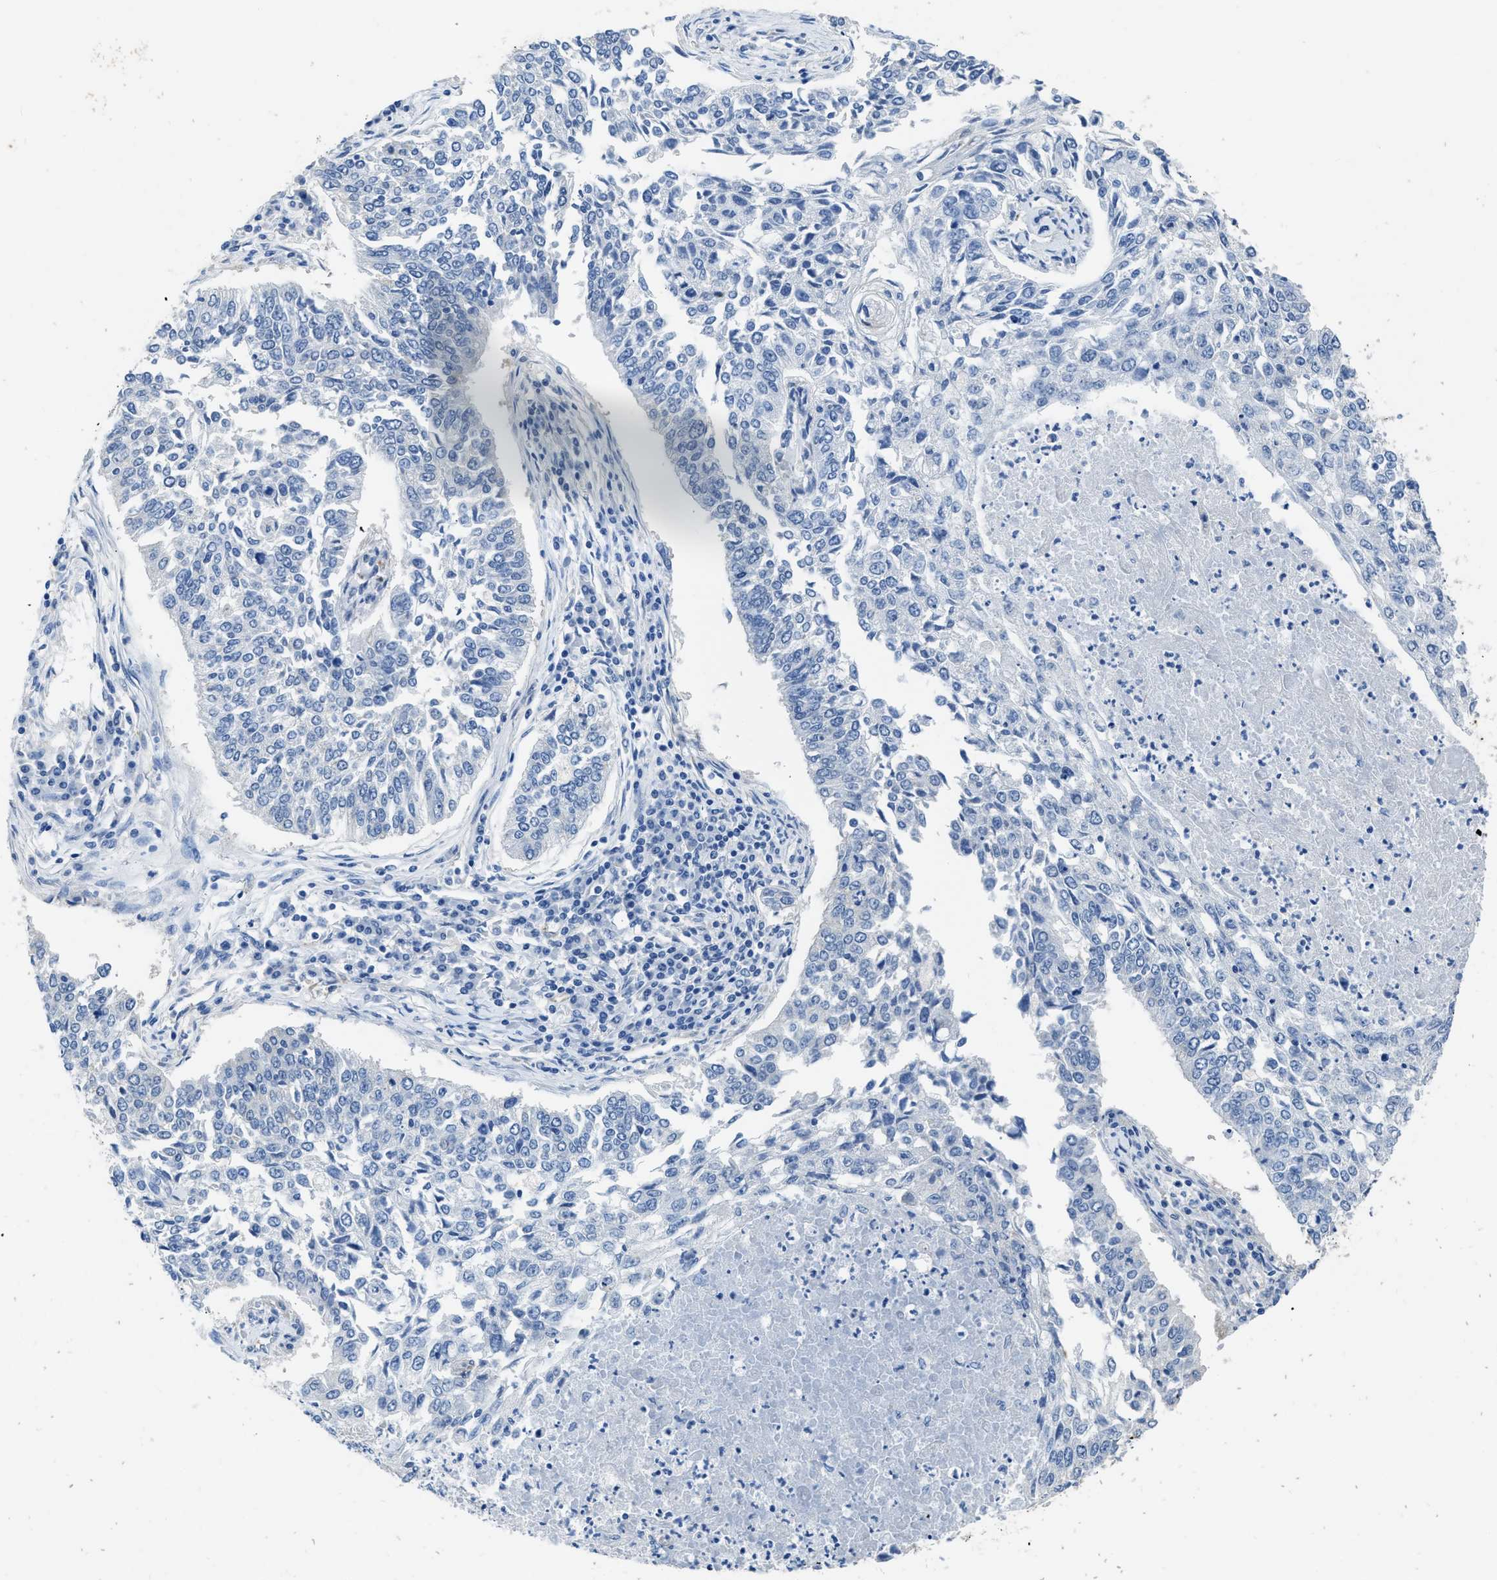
{"staining": {"intensity": "negative", "quantity": "none", "location": "none"}, "tissue": "lung cancer", "cell_type": "Tumor cells", "image_type": "cancer", "snomed": [{"axis": "morphology", "description": "Normal tissue, NOS"}, {"axis": "morphology", "description": "Squamous cell carcinoma, NOS"}, {"axis": "topography", "description": "Cartilage tissue"}, {"axis": "topography", "description": "Bronchus"}, {"axis": "topography", "description": "Lung"}], "caption": "Immunohistochemical staining of lung cancer demonstrates no significant expression in tumor cells.", "gene": "ZSWIM5", "patient": {"sex": "female", "age": 49}}